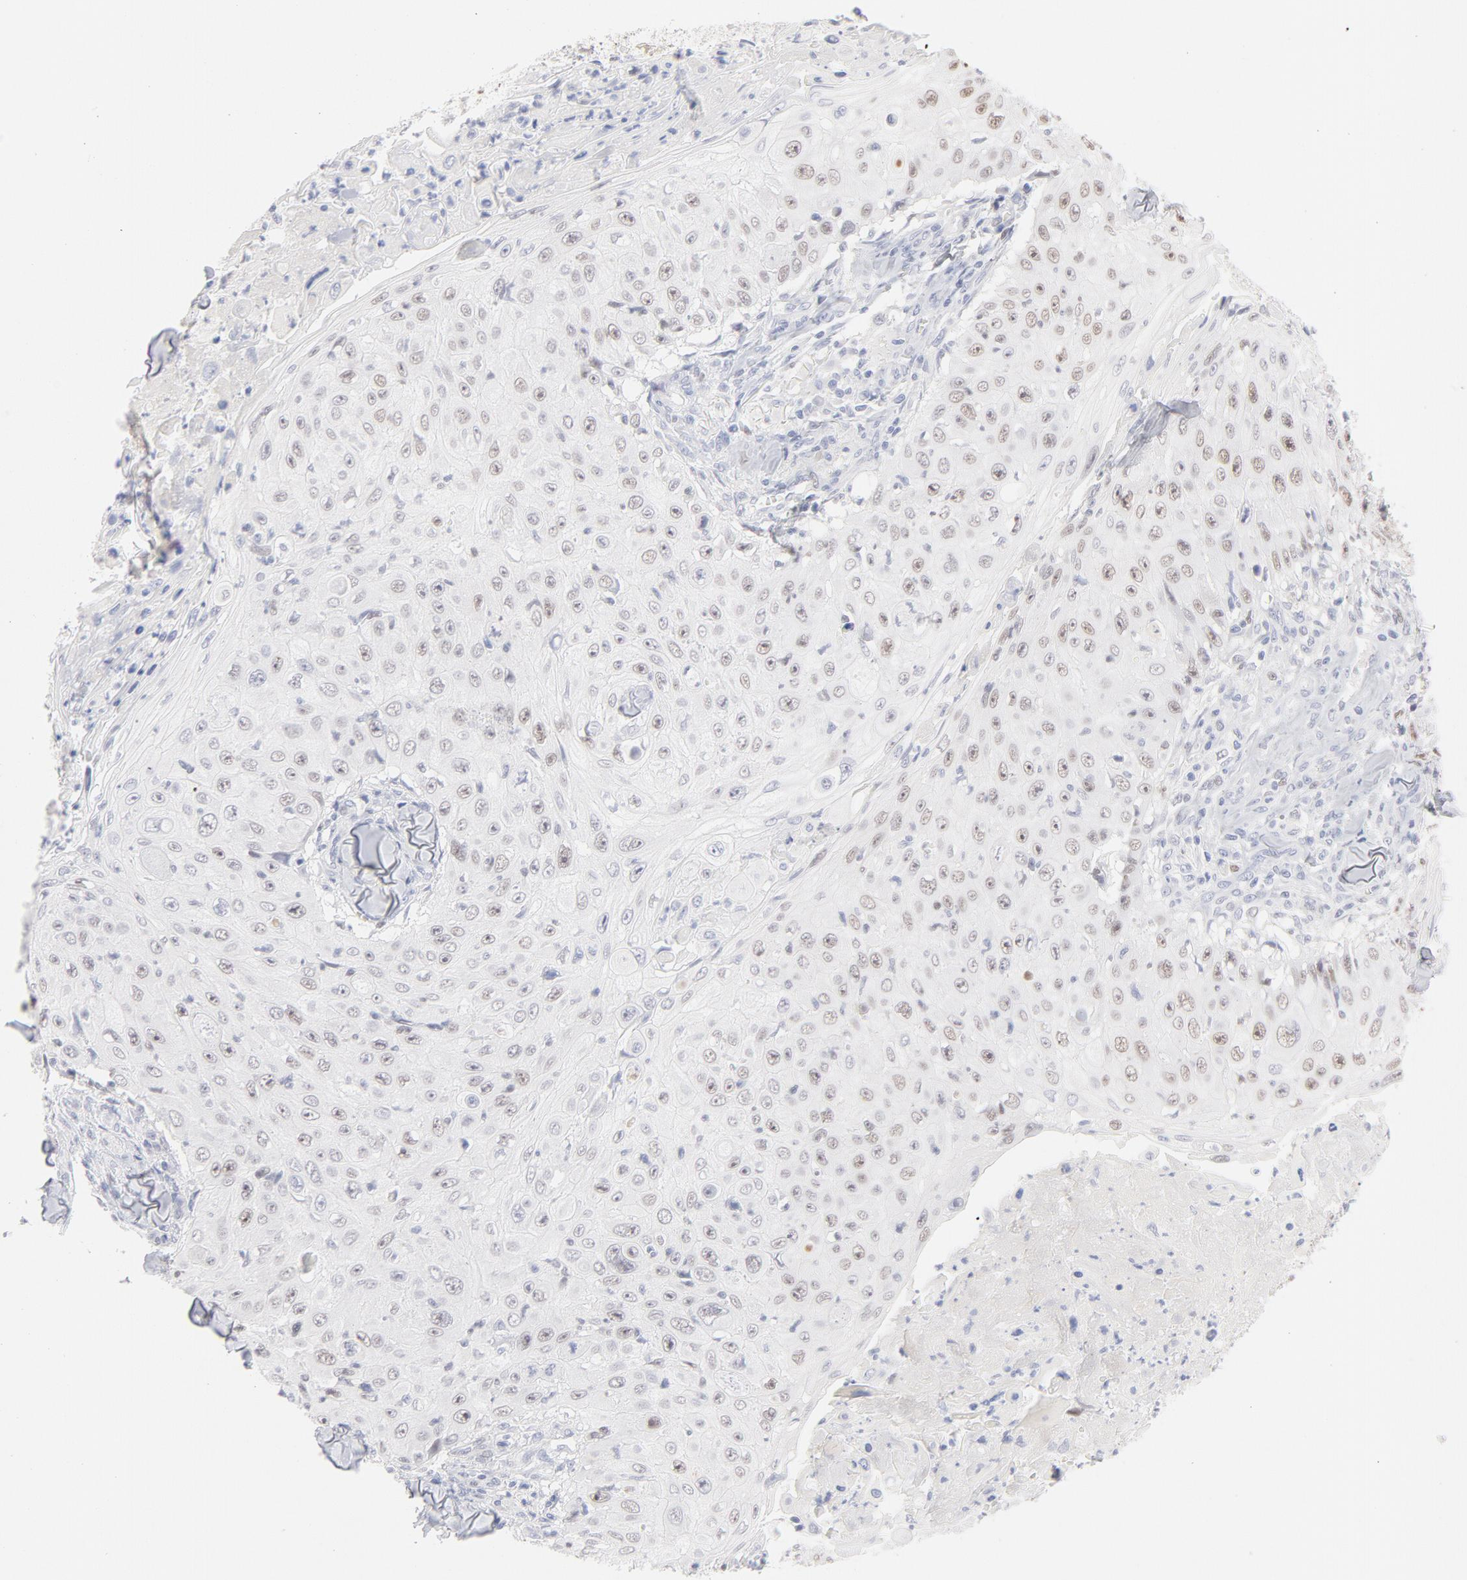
{"staining": {"intensity": "weak", "quantity": "25%-75%", "location": "nuclear"}, "tissue": "skin cancer", "cell_type": "Tumor cells", "image_type": "cancer", "snomed": [{"axis": "morphology", "description": "Squamous cell carcinoma, NOS"}, {"axis": "topography", "description": "Skin"}], "caption": "A low amount of weak nuclear positivity is appreciated in about 25%-75% of tumor cells in skin cancer tissue.", "gene": "MCM7", "patient": {"sex": "male", "age": 86}}